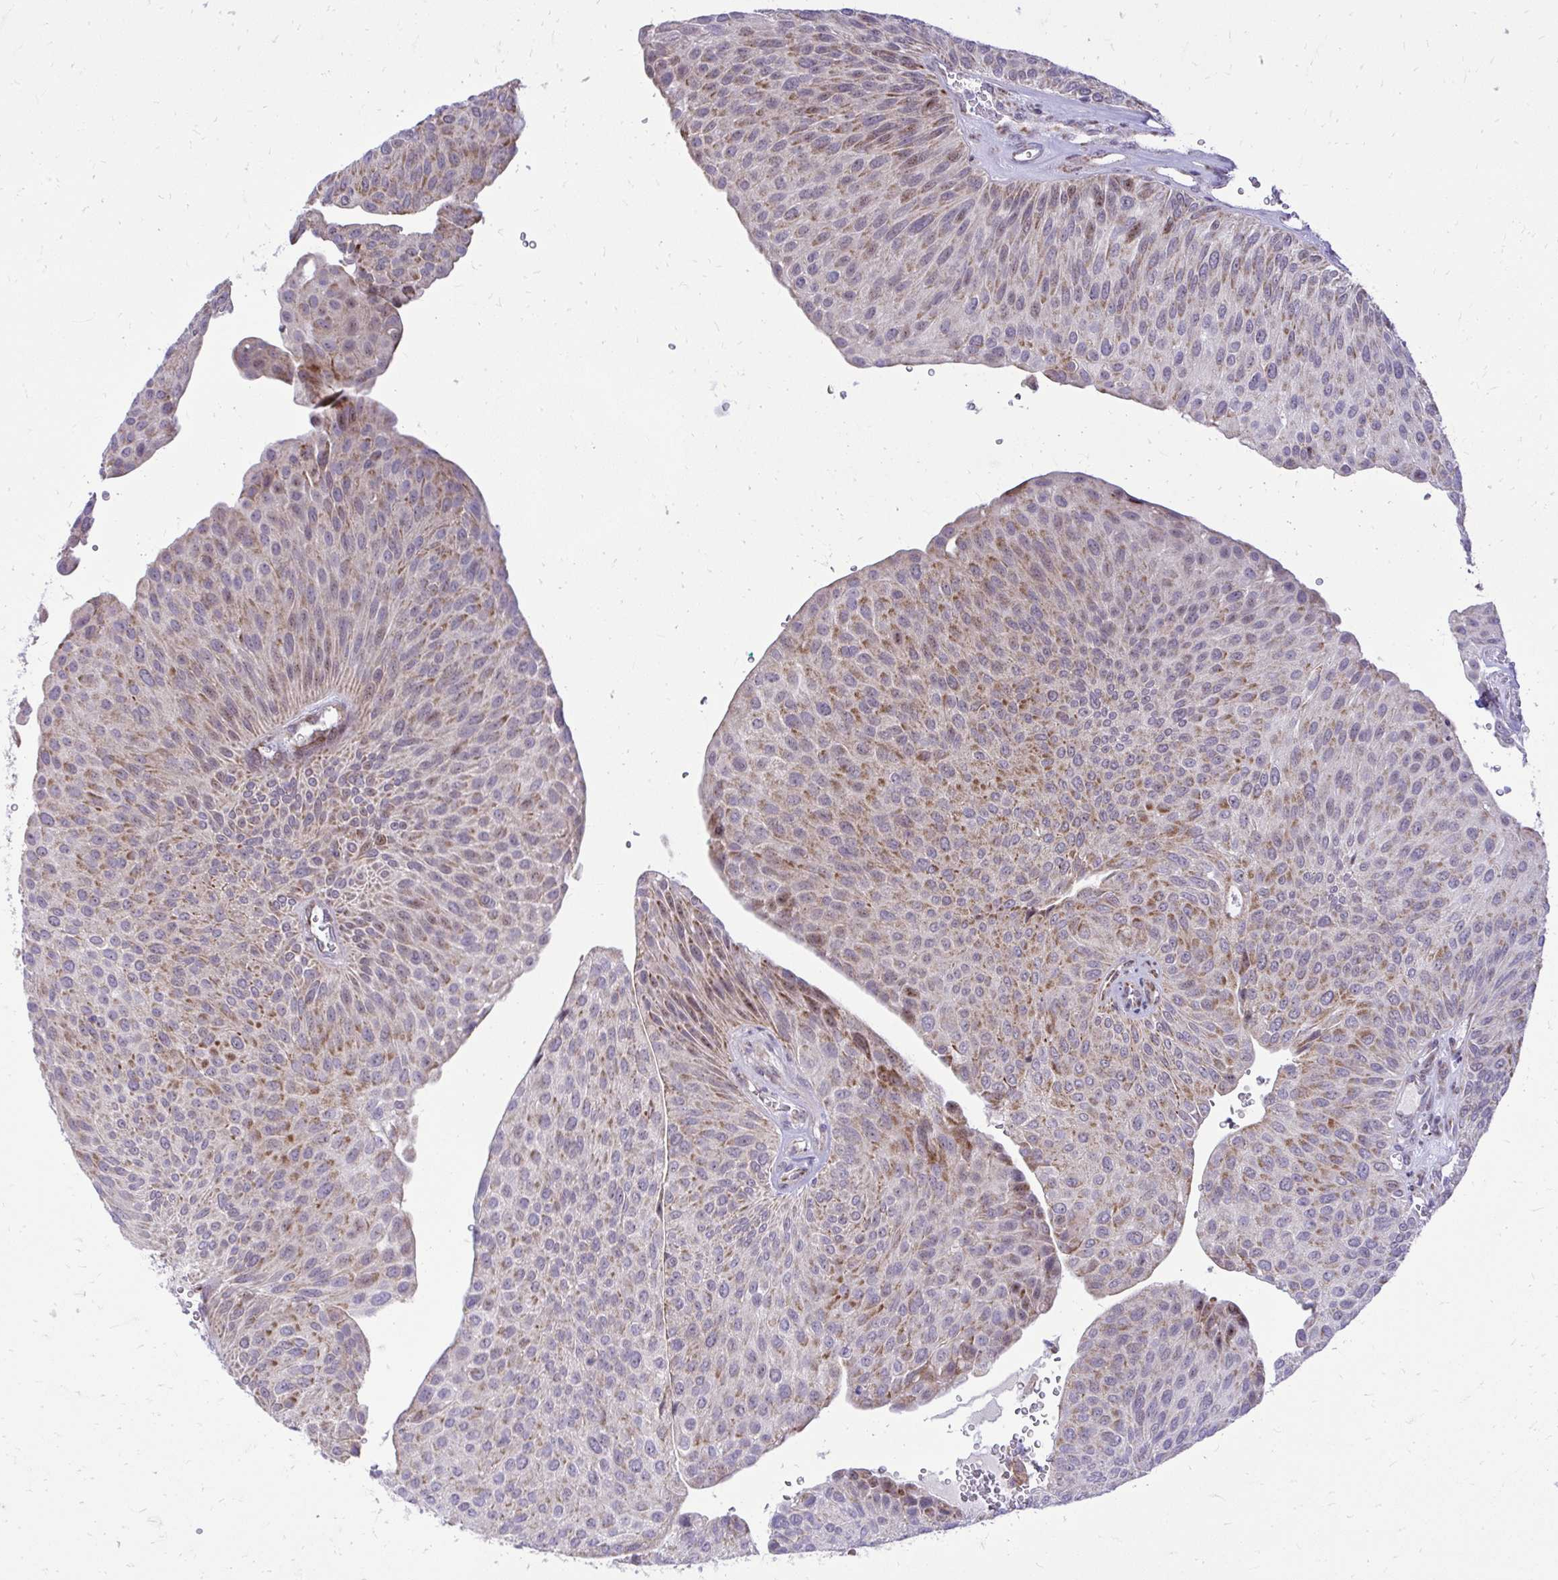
{"staining": {"intensity": "moderate", "quantity": "25%-75%", "location": "cytoplasmic/membranous"}, "tissue": "urothelial cancer", "cell_type": "Tumor cells", "image_type": "cancer", "snomed": [{"axis": "morphology", "description": "Urothelial carcinoma, NOS"}, {"axis": "topography", "description": "Urinary bladder"}], "caption": "Immunohistochemical staining of human transitional cell carcinoma exhibits medium levels of moderate cytoplasmic/membranous staining in about 25%-75% of tumor cells. The staining was performed using DAB (3,3'-diaminobenzidine) to visualize the protein expression in brown, while the nuclei were stained in blue with hematoxylin (Magnification: 20x).", "gene": "GPRIN3", "patient": {"sex": "male", "age": 67}}